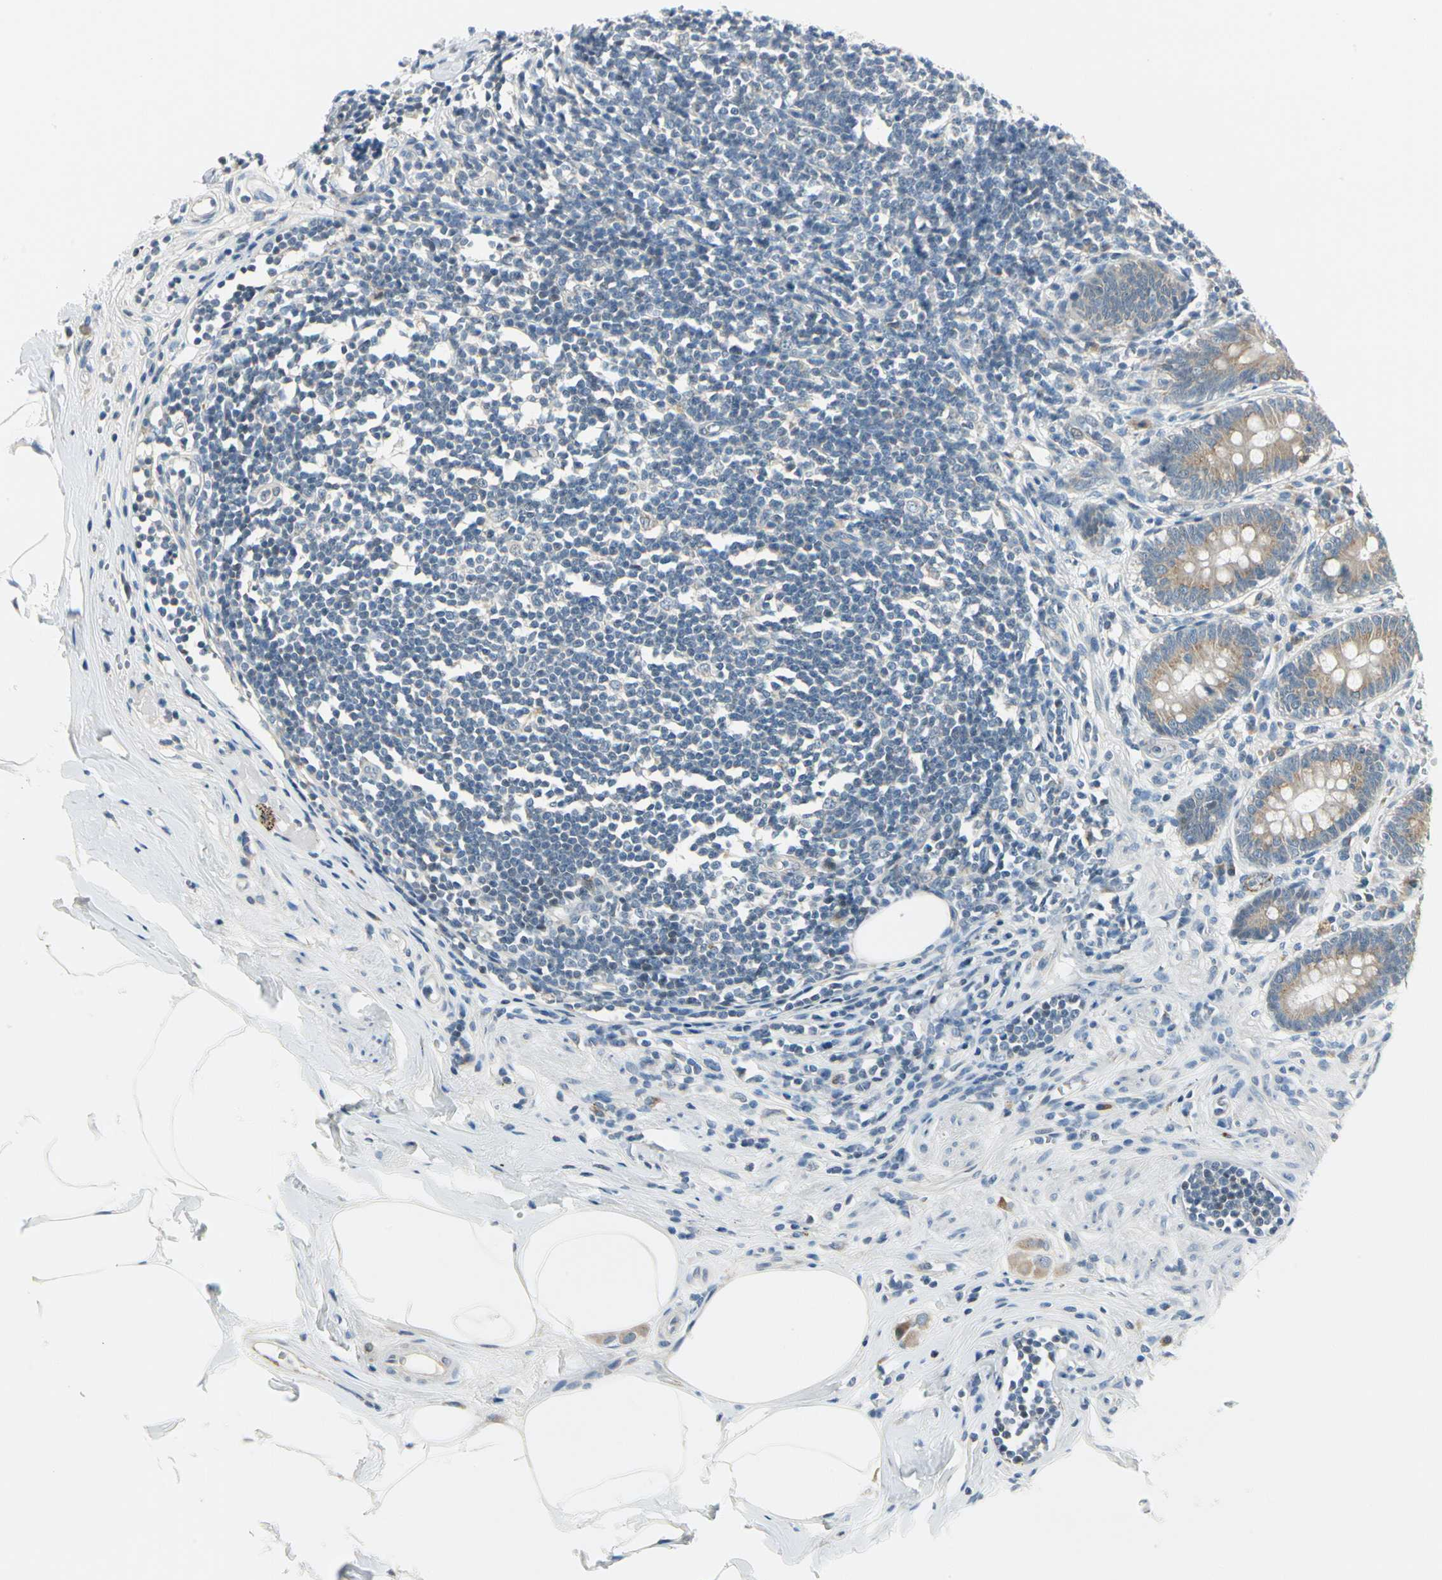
{"staining": {"intensity": "moderate", "quantity": ">75%", "location": "cytoplasmic/membranous"}, "tissue": "appendix", "cell_type": "Glandular cells", "image_type": "normal", "snomed": [{"axis": "morphology", "description": "Normal tissue, NOS"}, {"axis": "topography", "description": "Appendix"}], "caption": "This is a histology image of immunohistochemistry (IHC) staining of benign appendix, which shows moderate staining in the cytoplasmic/membranous of glandular cells.", "gene": "BNIP1", "patient": {"sex": "female", "age": 50}}